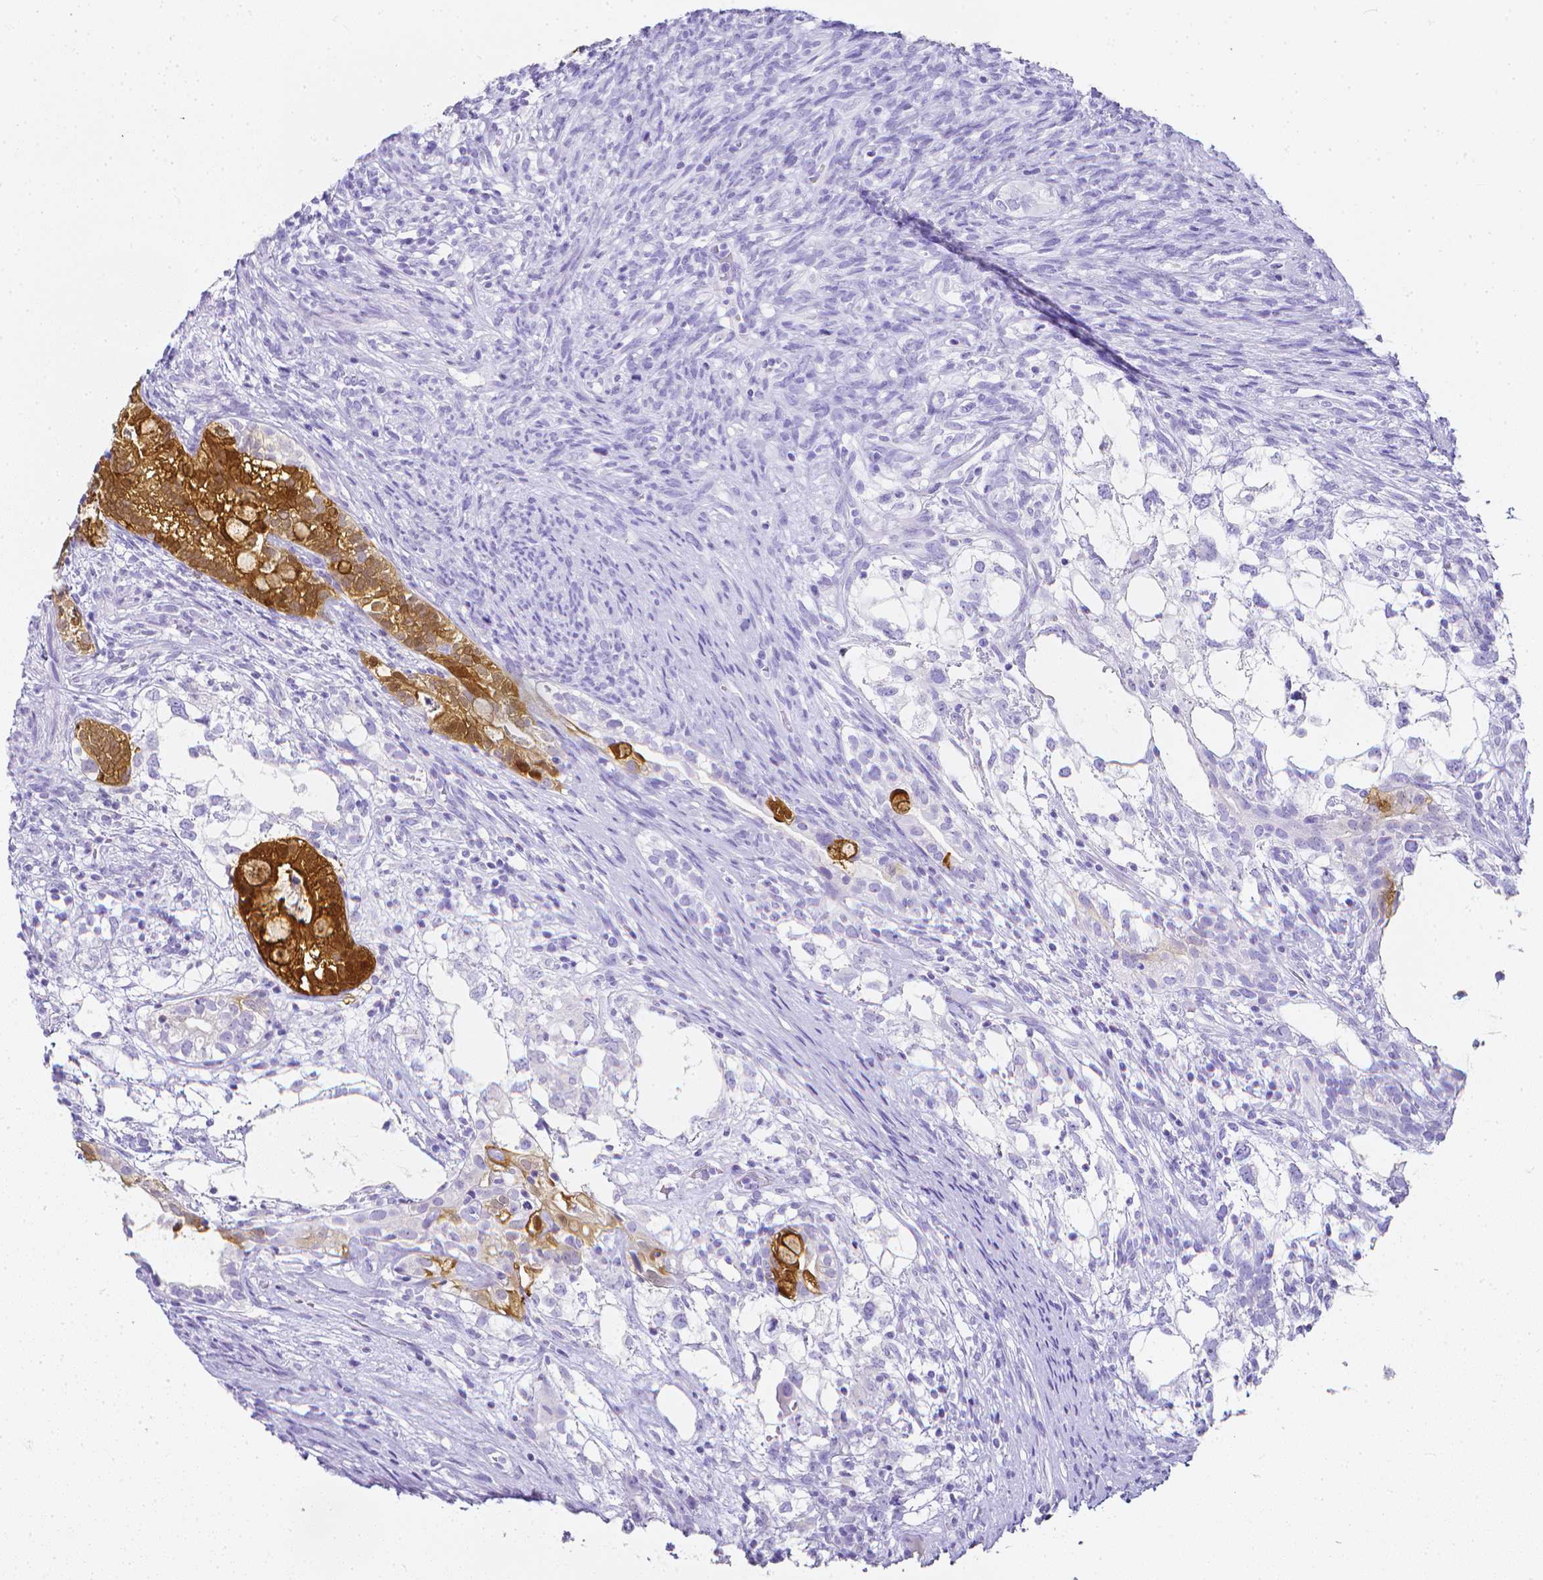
{"staining": {"intensity": "strong", "quantity": ">75%", "location": "cytoplasmic/membranous"}, "tissue": "testis cancer", "cell_type": "Tumor cells", "image_type": "cancer", "snomed": [{"axis": "morphology", "description": "Seminoma, NOS"}, {"axis": "morphology", "description": "Carcinoma, Embryonal, NOS"}, {"axis": "topography", "description": "Testis"}], "caption": "This histopathology image displays testis cancer (embryonal carcinoma) stained with immunohistochemistry (IHC) to label a protein in brown. The cytoplasmic/membranous of tumor cells show strong positivity for the protein. Nuclei are counter-stained blue.", "gene": "LGALS4", "patient": {"sex": "male", "age": 41}}